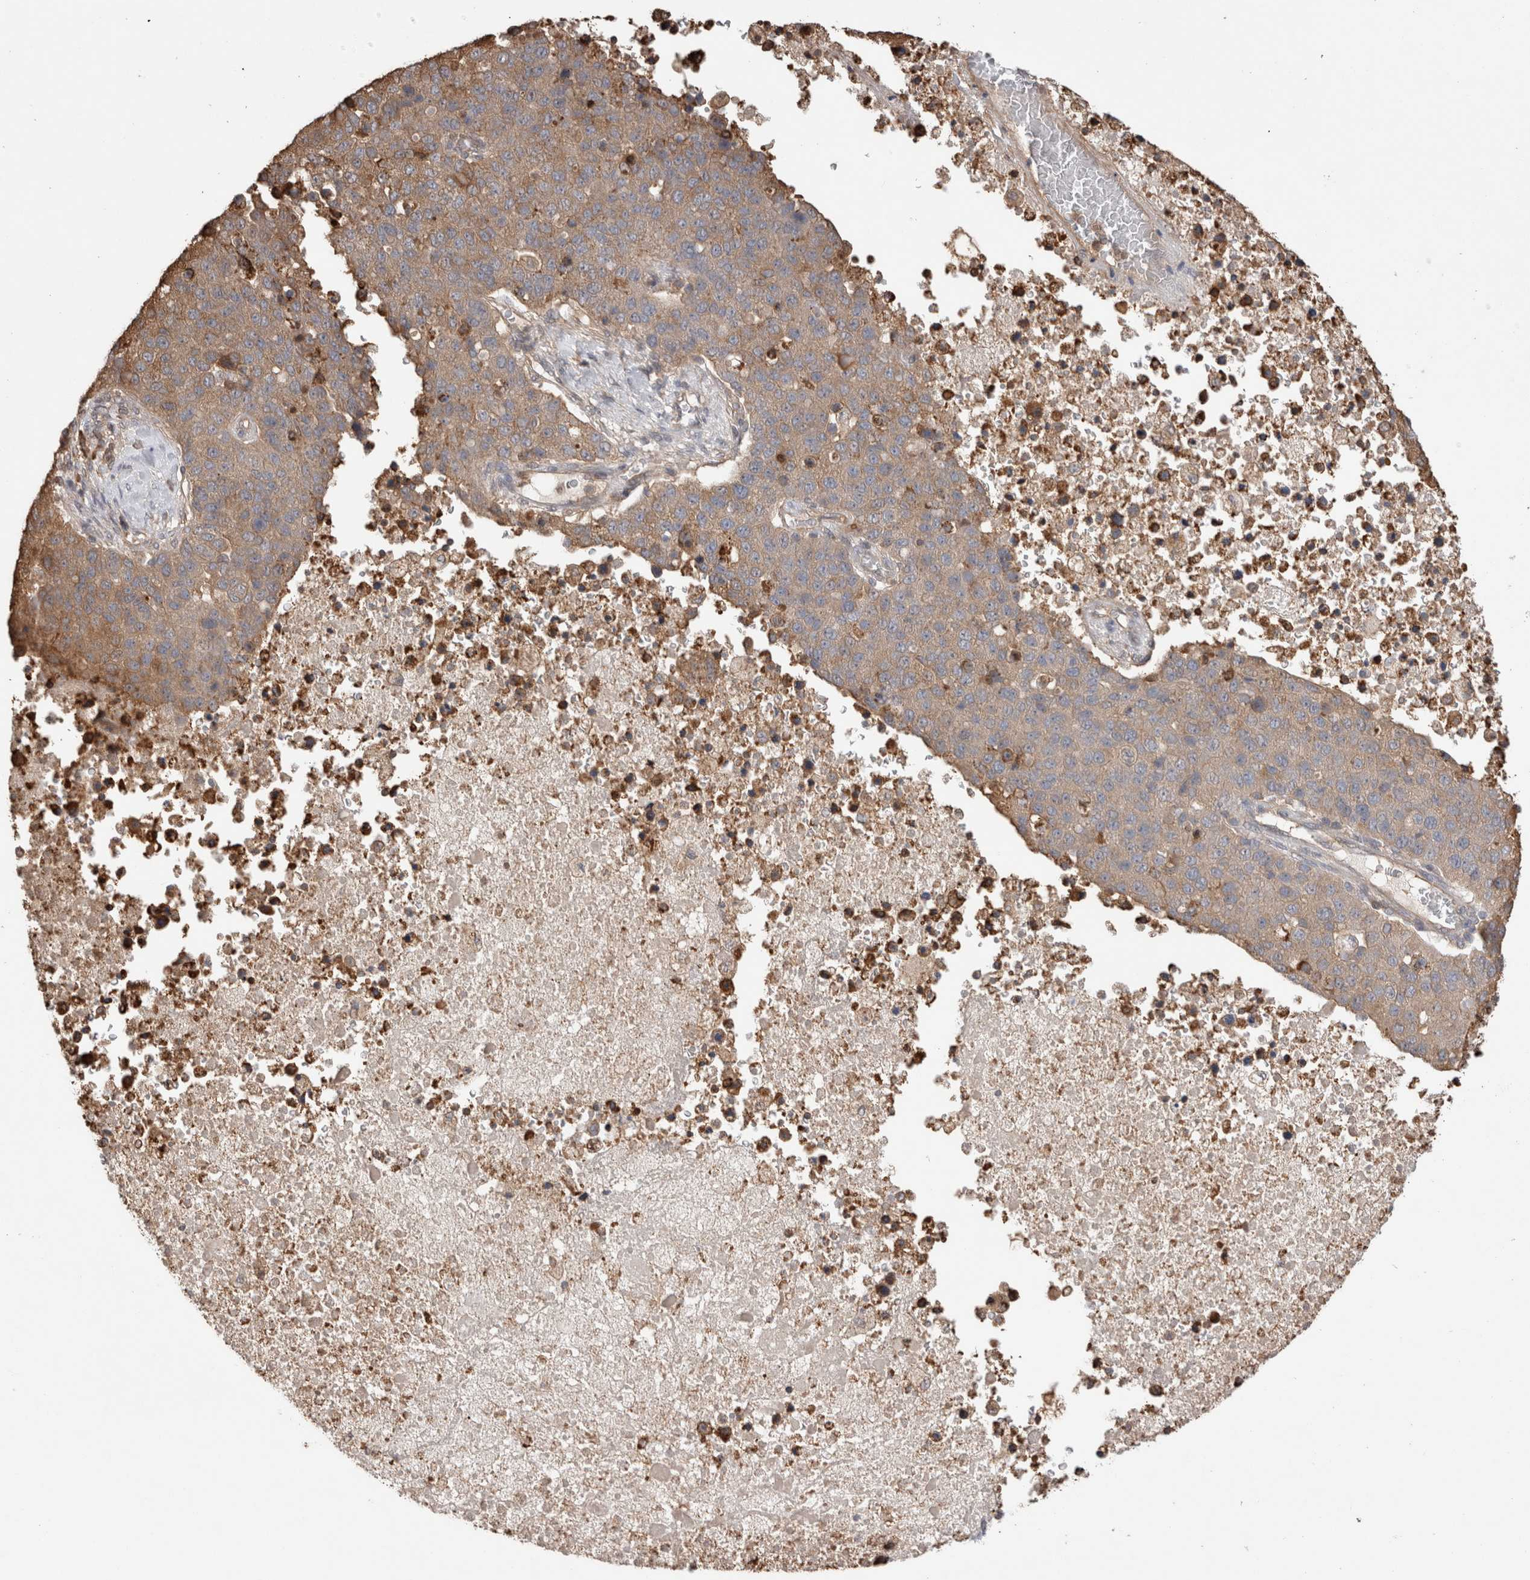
{"staining": {"intensity": "weak", "quantity": ">75%", "location": "cytoplasmic/membranous"}, "tissue": "pancreatic cancer", "cell_type": "Tumor cells", "image_type": "cancer", "snomed": [{"axis": "morphology", "description": "Adenocarcinoma, NOS"}, {"axis": "topography", "description": "Pancreas"}], "caption": "Adenocarcinoma (pancreatic) stained with DAB immunohistochemistry exhibits low levels of weak cytoplasmic/membranous expression in about >75% of tumor cells. The protein of interest is shown in brown color, while the nuclei are stained blue.", "gene": "TRIM5", "patient": {"sex": "female", "age": 61}}